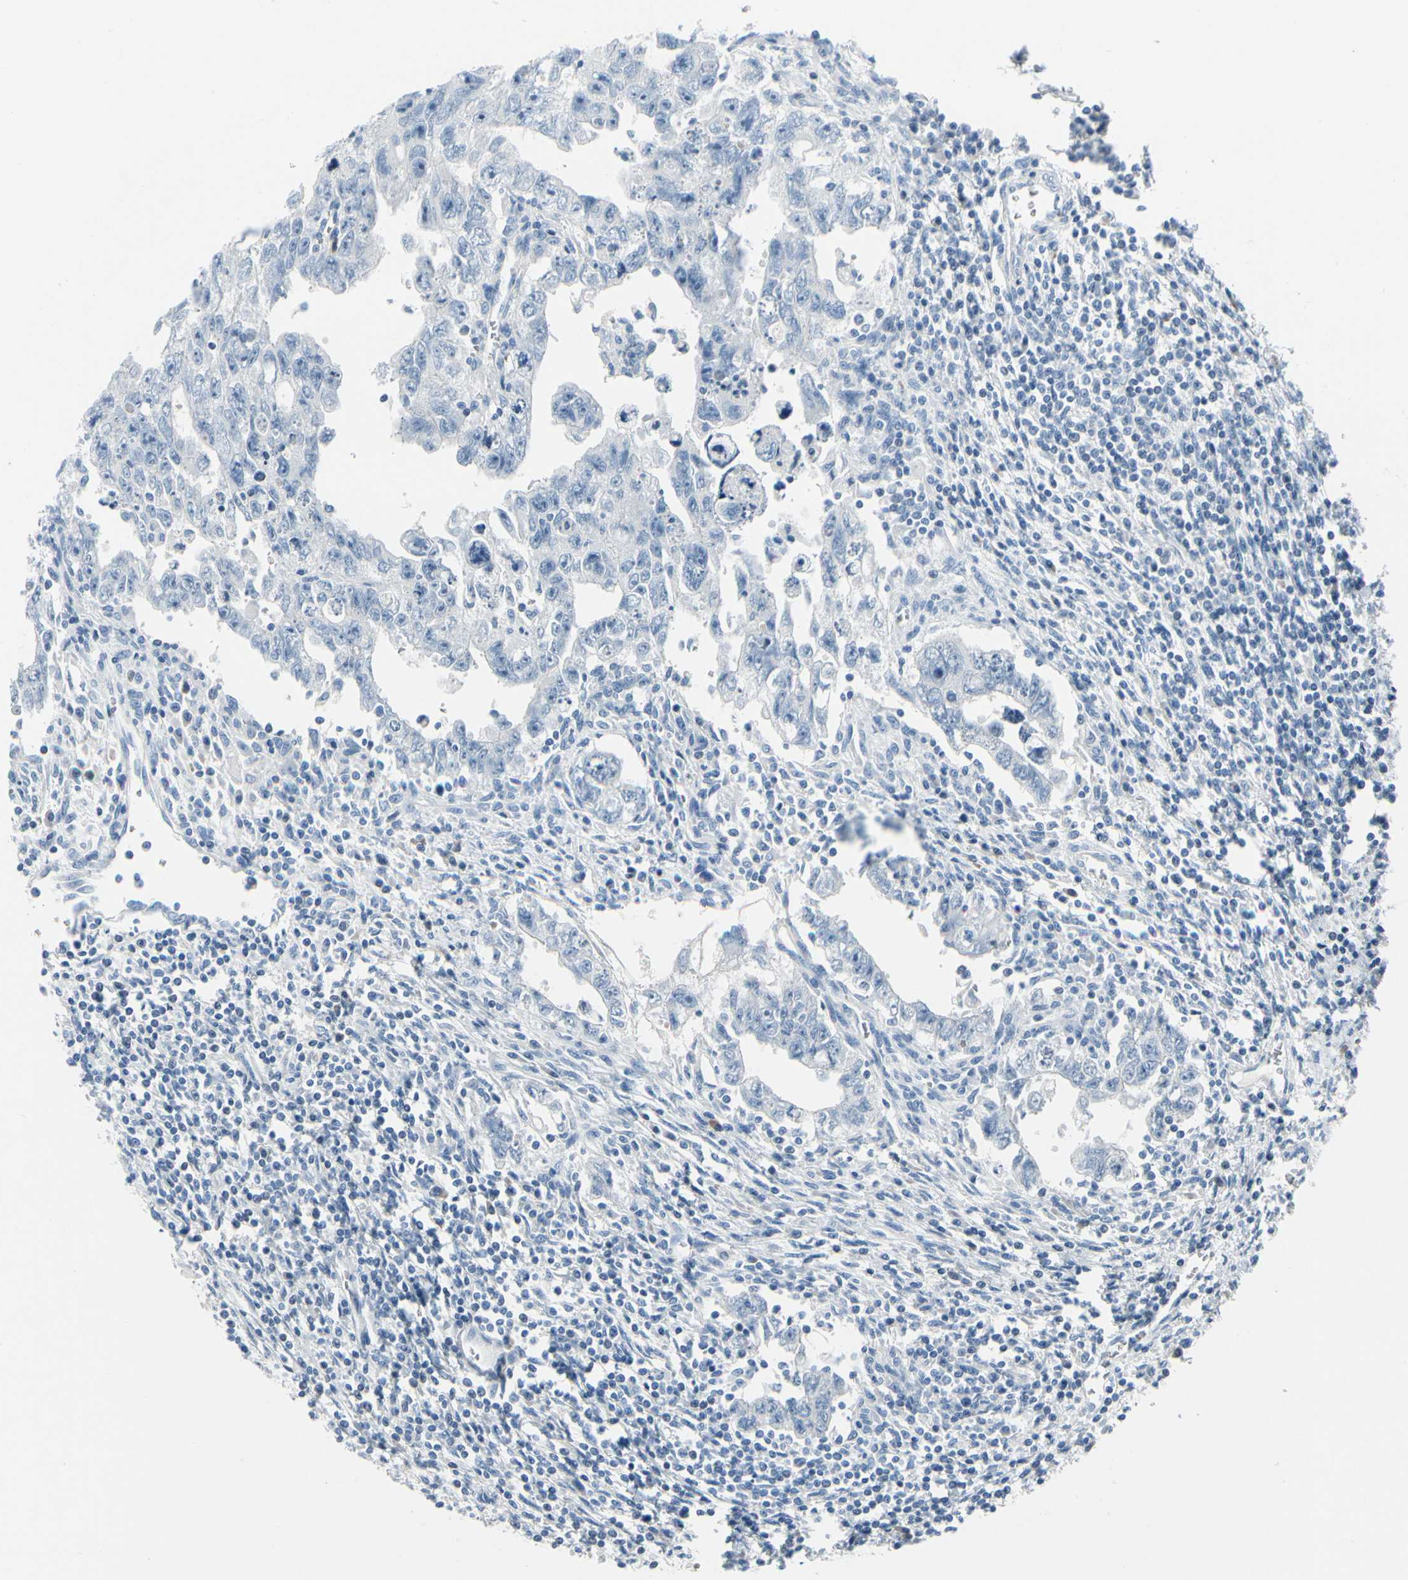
{"staining": {"intensity": "negative", "quantity": "none", "location": "none"}, "tissue": "testis cancer", "cell_type": "Tumor cells", "image_type": "cancer", "snomed": [{"axis": "morphology", "description": "Carcinoma, Embryonal, NOS"}, {"axis": "topography", "description": "Testis"}], "caption": "Tumor cells show no significant expression in embryonal carcinoma (testis). (DAB immunohistochemistry (IHC), high magnification).", "gene": "MUC5B", "patient": {"sex": "male", "age": 28}}